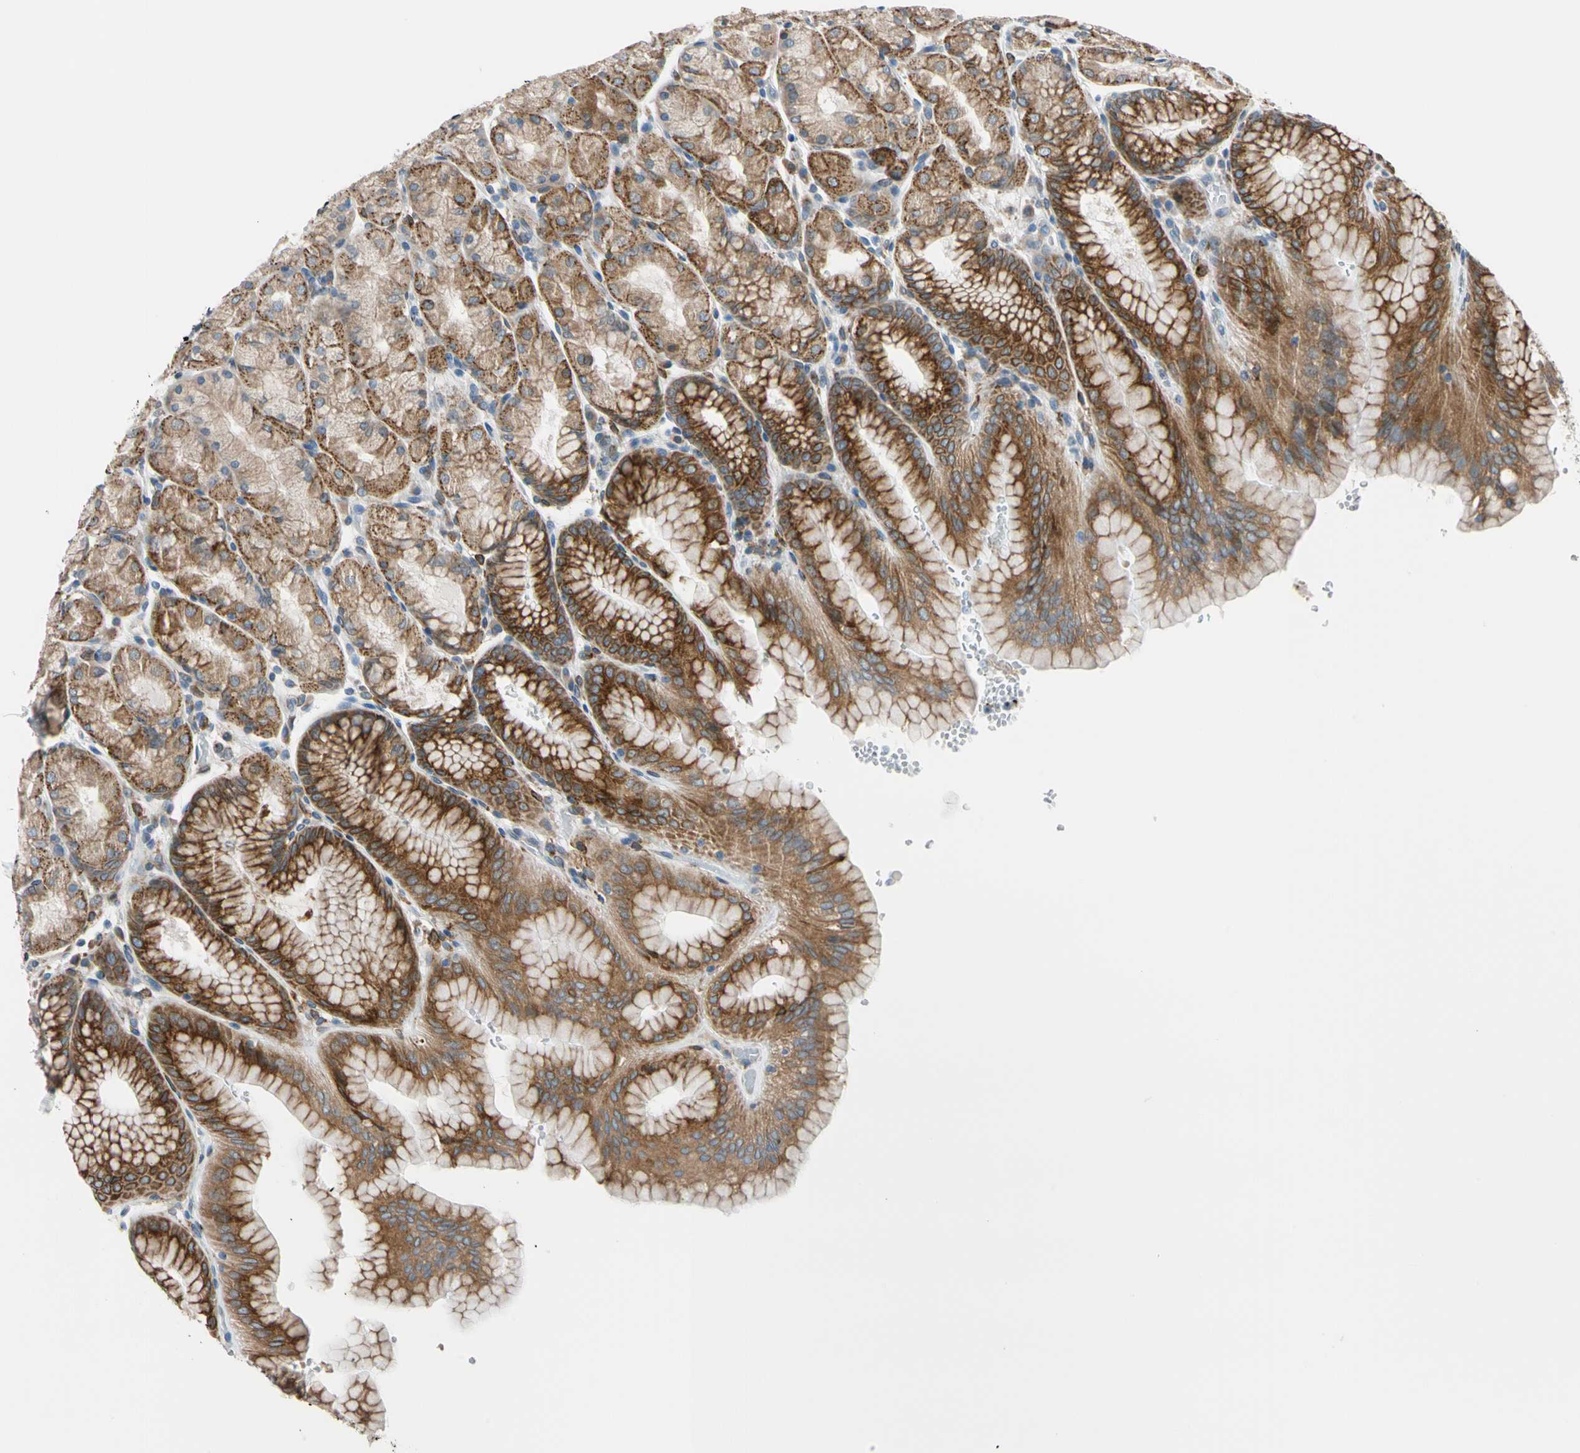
{"staining": {"intensity": "strong", "quantity": ">75%", "location": "cytoplasmic/membranous"}, "tissue": "stomach", "cell_type": "Glandular cells", "image_type": "normal", "snomed": [{"axis": "morphology", "description": "Normal tissue, NOS"}, {"axis": "topography", "description": "Stomach, upper"}, {"axis": "topography", "description": "Stomach"}], "caption": "Immunohistochemical staining of benign stomach reveals >75% levels of strong cytoplasmic/membranous protein expression in about >75% of glandular cells. The staining was performed using DAB (3,3'-diaminobenzidine) to visualize the protein expression in brown, while the nuclei were stained in blue with hematoxylin (Magnification: 20x).", "gene": "NUCB1", "patient": {"sex": "male", "age": 76}}